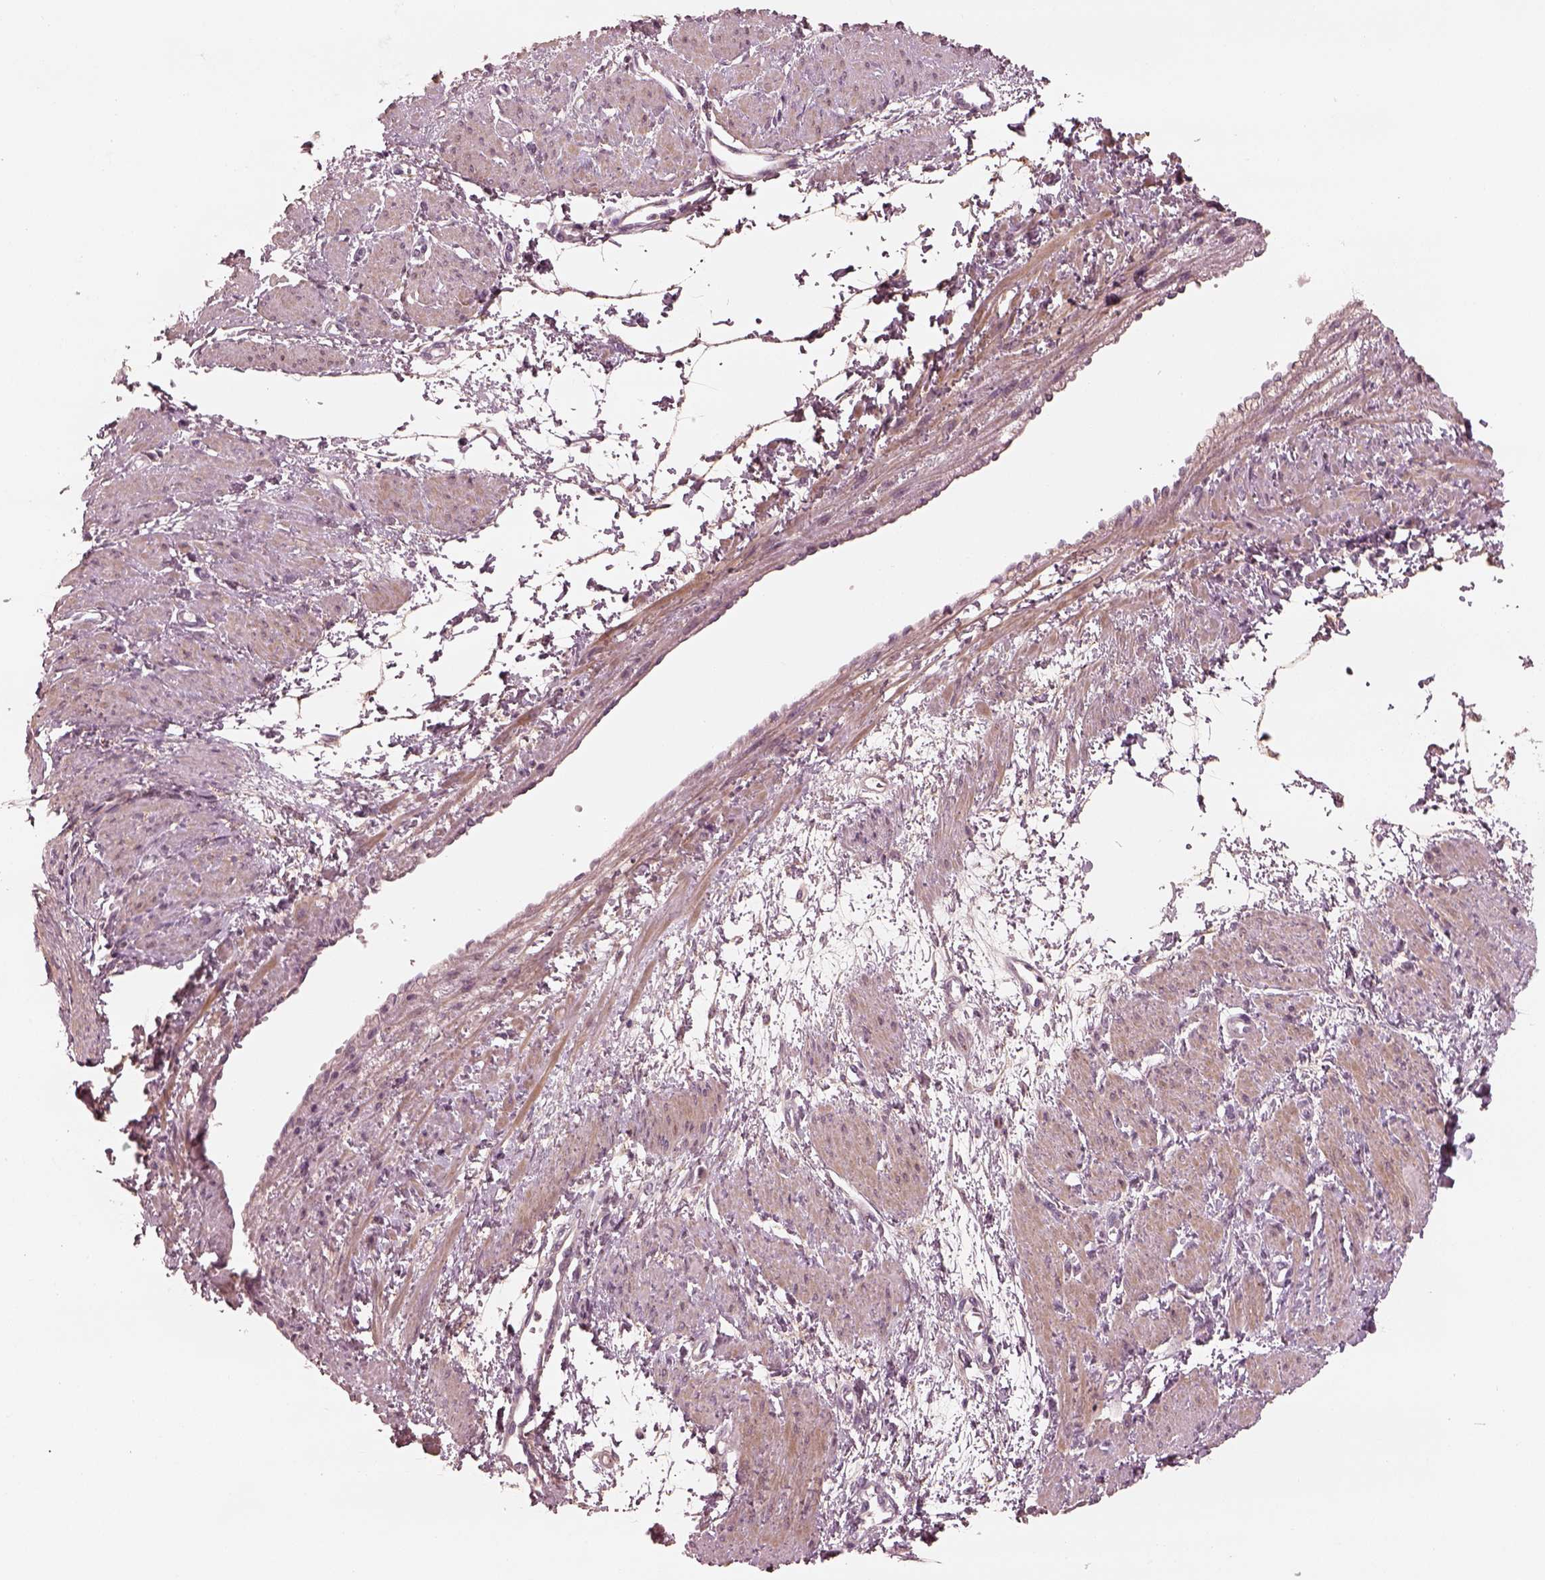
{"staining": {"intensity": "weak", "quantity": ">75%", "location": "cytoplasmic/membranous"}, "tissue": "smooth muscle", "cell_type": "Smooth muscle cells", "image_type": "normal", "snomed": [{"axis": "morphology", "description": "Normal tissue, NOS"}, {"axis": "topography", "description": "Smooth muscle"}, {"axis": "topography", "description": "Uterus"}], "caption": "Protein staining displays weak cytoplasmic/membranous staining in about >75% of smooth muscle cells in normal smooth muscle.", "gene": "SDCBP2", "patient": {"sex": "female", "age": 39}}